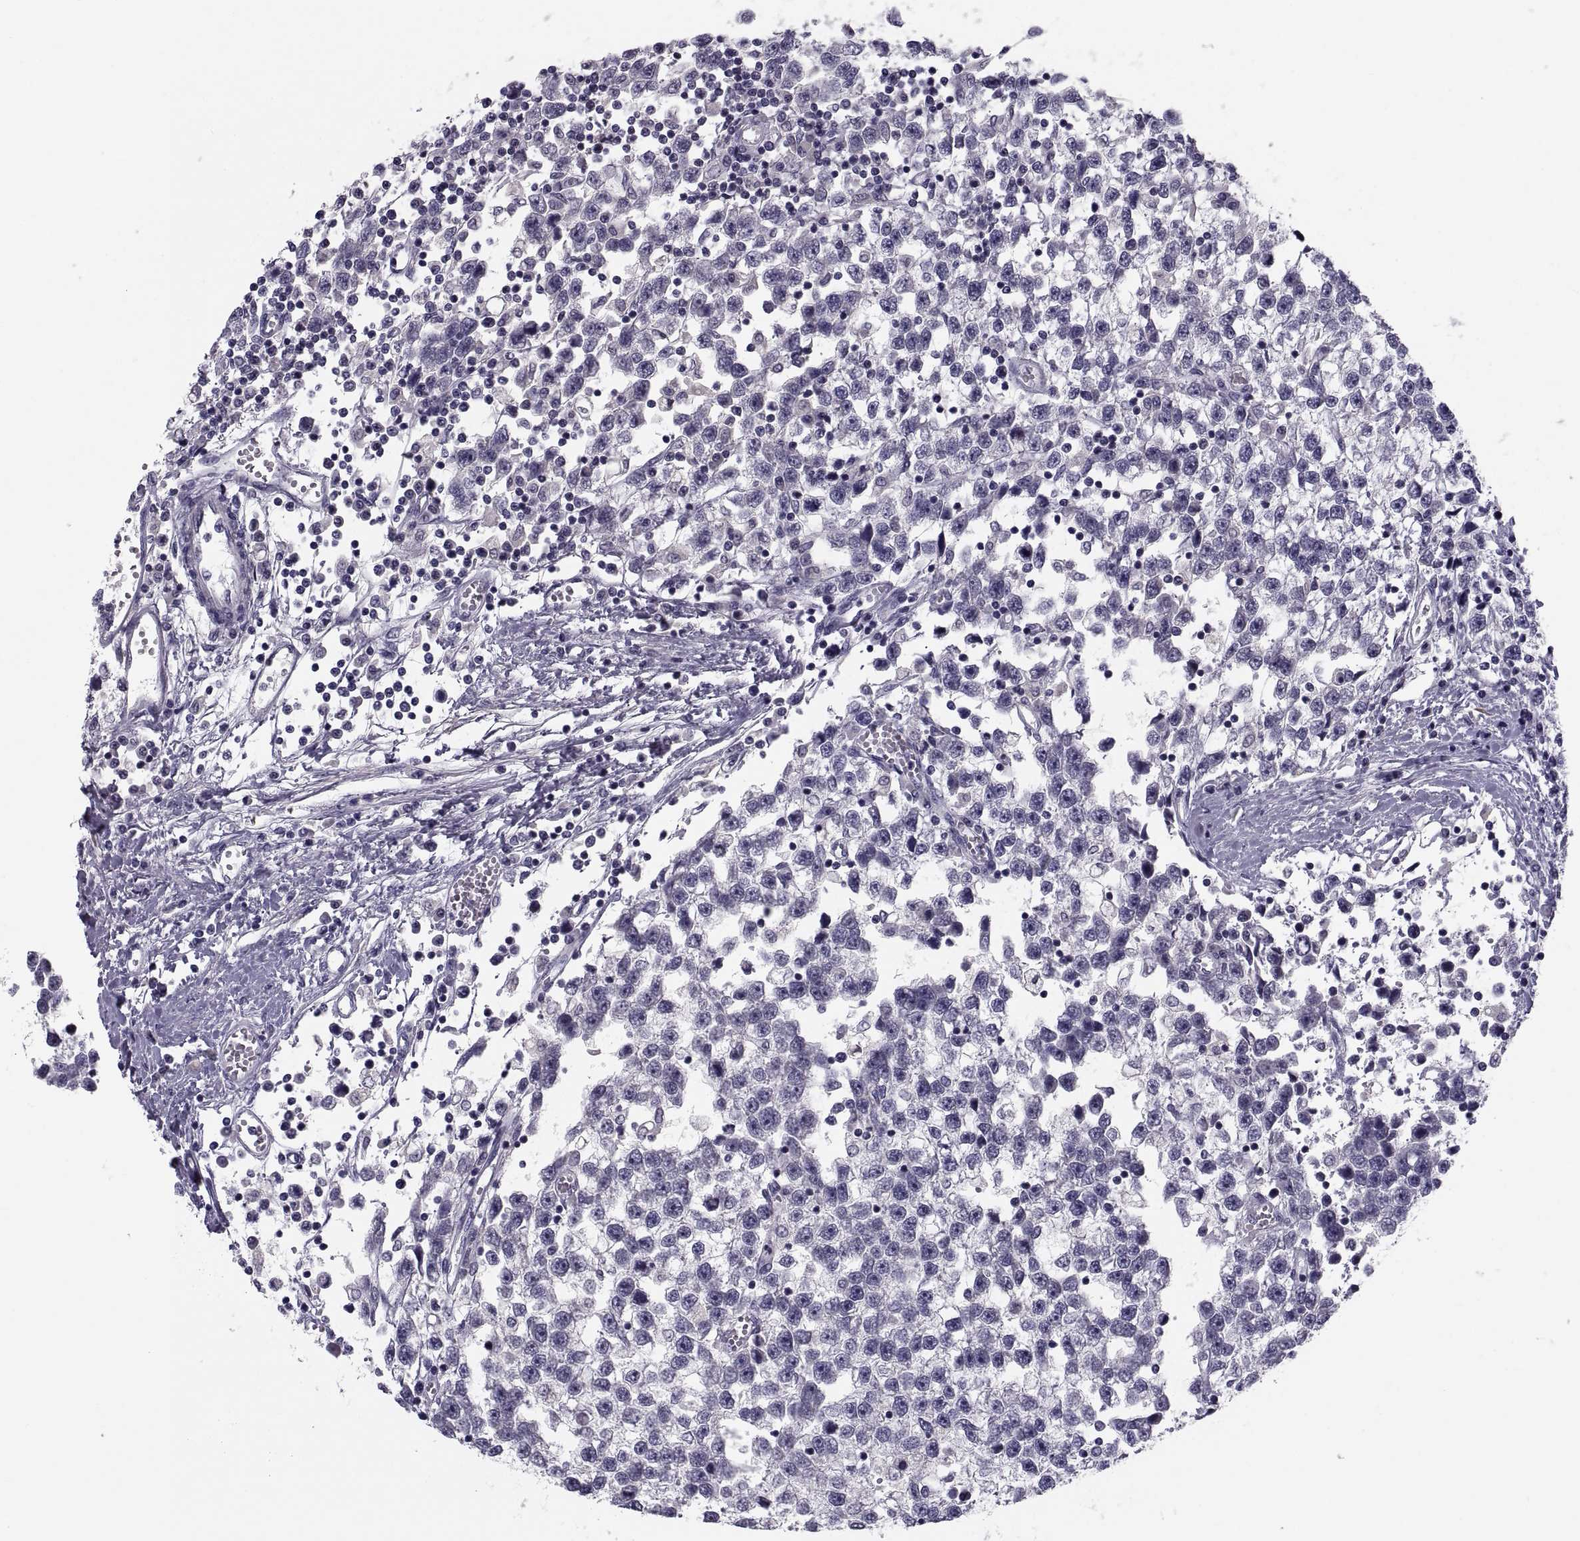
{"staining": {"intensity": "negative", "quantity": "none", "location": "none"}, "tissue": "testis cancer", "cell_type": "Tumor cells", "image_type": "cancer", "snomed": [{"axis": "morphology", "description": "Seminoma, NOS"}, {"axis": "topography", "description": "Testis"}], "caption": "High magnification brightfield microscopy of testis seminoma stained with DAB (3,3'-diaminobenzidine) (brown) and counterstained with hematoxylin (blue): tumor cells show no significant staining.", "gene": "PDZRN4", "patient": {"sex": "male", "age": 34}}